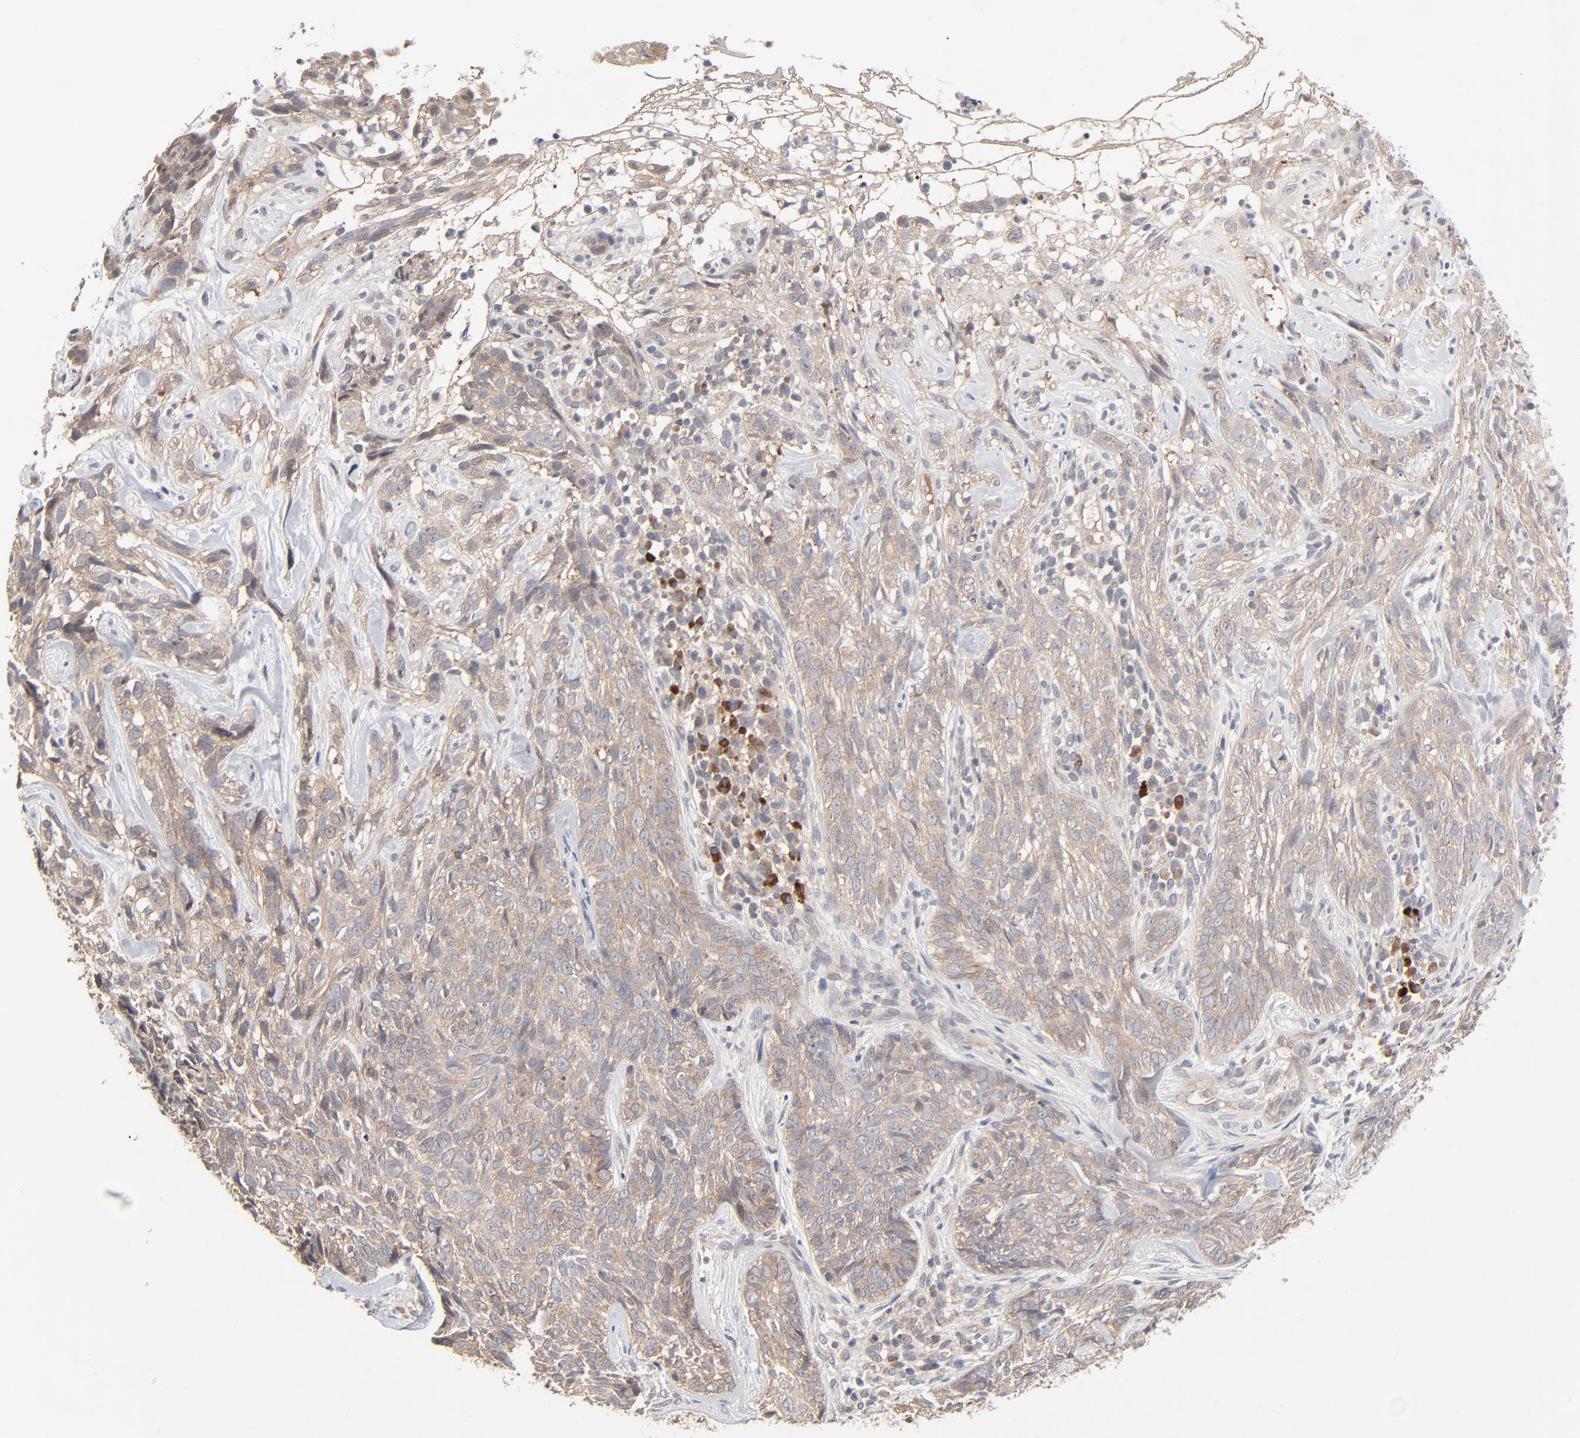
{"staining": {"intensity": "moderate", "quantity": ">75%", "location": "cytoplasmic/membranous"}, "tissue": "skin cancer", "cell_type": "Tumor cells", "image_type": "cancer", "snomed": [{"axis": "morphology", "description": "Basal cell carcinoma"}, {"axis": "topography", "description": "Skin"}], "caption": "This is an image of immunohistochemistry staining of skin basal cell carcinoma, which shows moderate expression in the cytoplasmic/membranous of tumor cells.", "gene": "ABLIM3", "patient": {"sex": "male", "age": 72}}